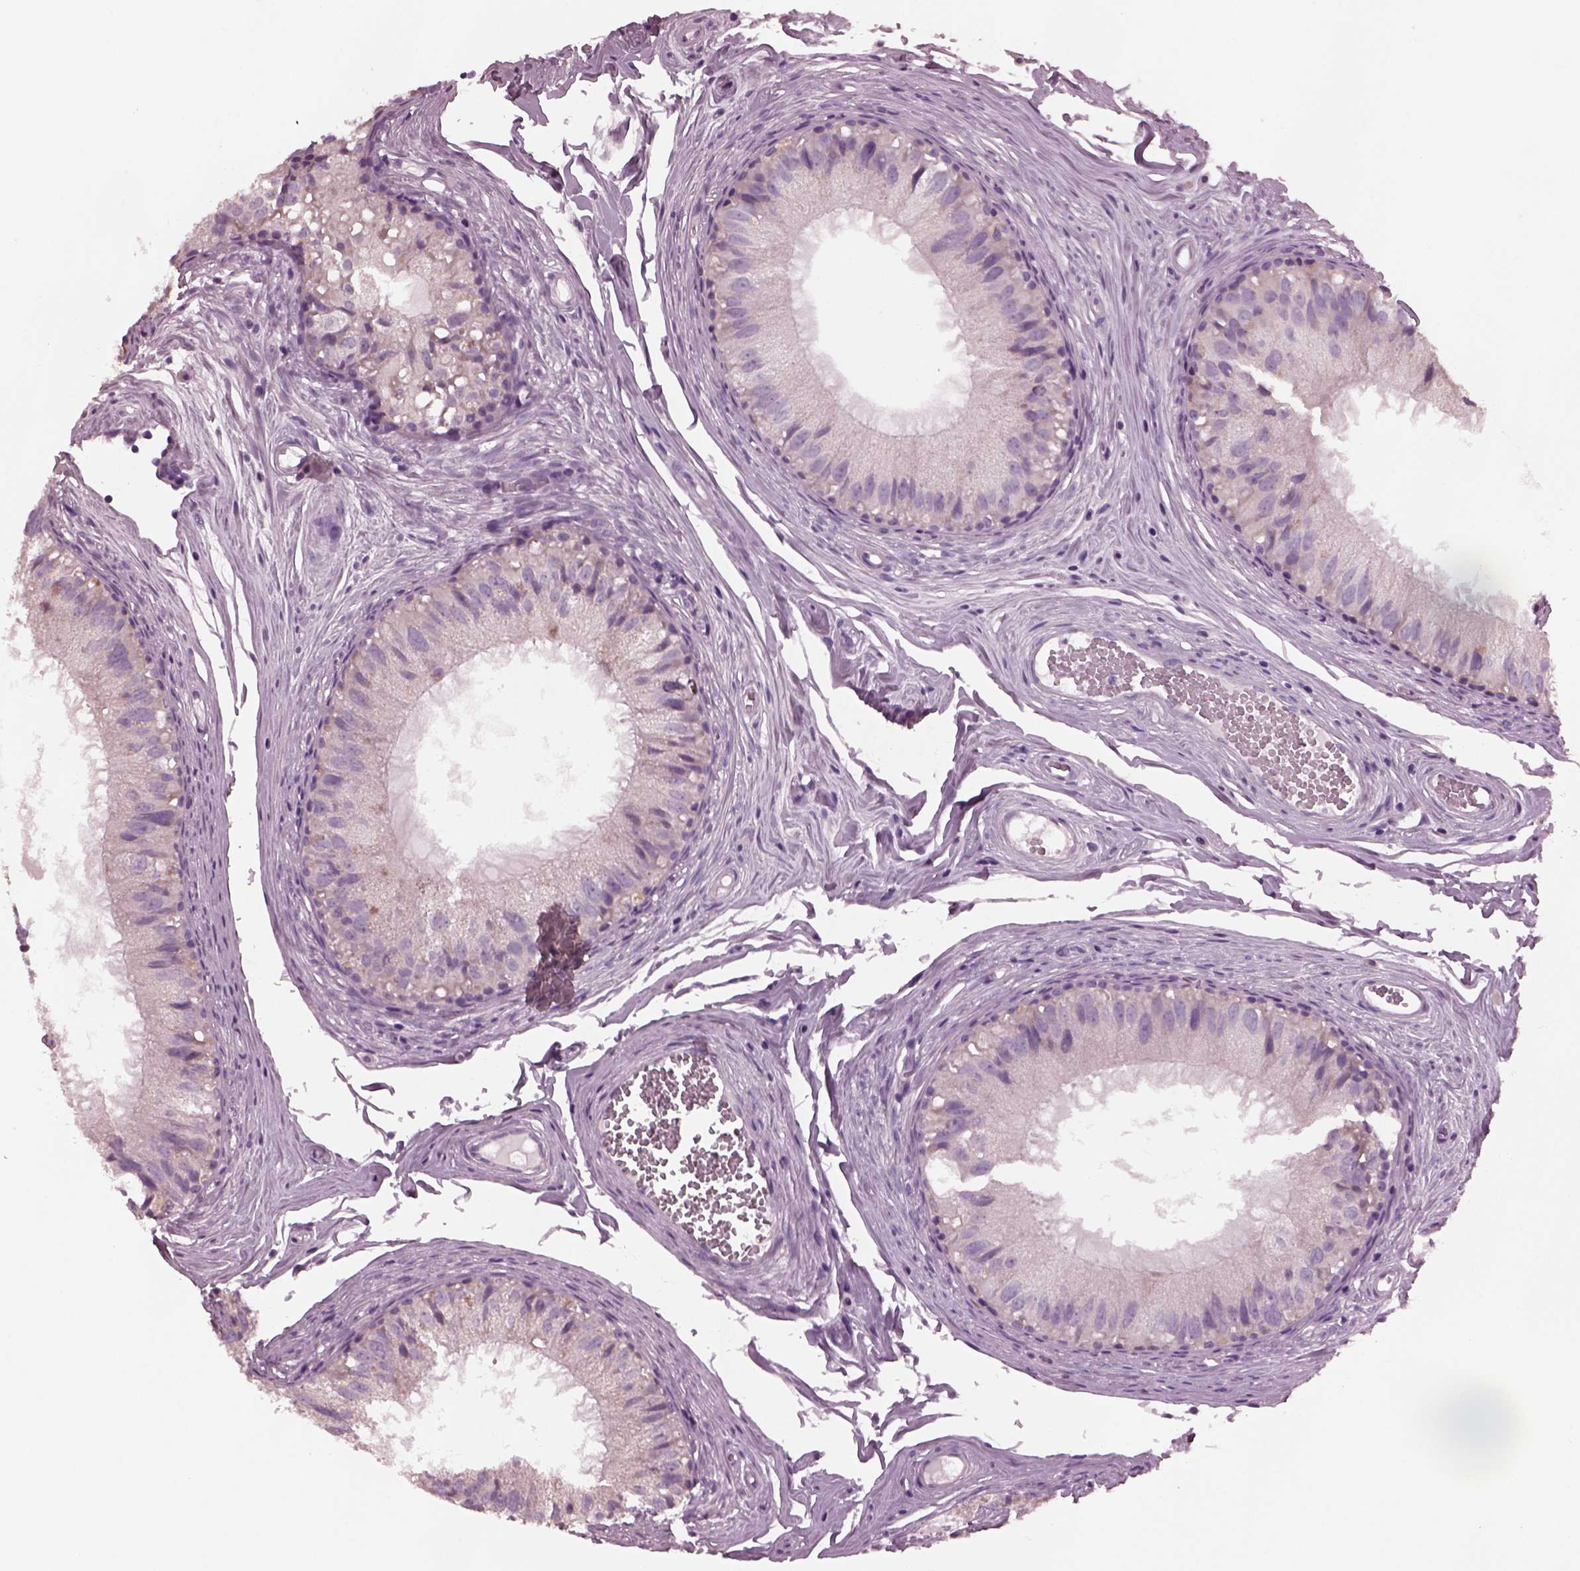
{"staining": {"intensity": "negative", "quantity": "none", "location": "none"}, "tissue": "epididymis", "cell_type": "Glandular cells", "image_type": "normal", "snomed": [{"axis": "morphology", "description": "Normal tissue, NOS"}, {"axis": "topography", "description": "Epididymis"}], "caption": "Normal epididymis was stained to show a protein in brown. There is no significant staining in glandular cells. (Brightfield microscopy of DAB IHC at high magnification).", "gene": "AP4M1", "patient": {"sex": "male", "age": 45}}